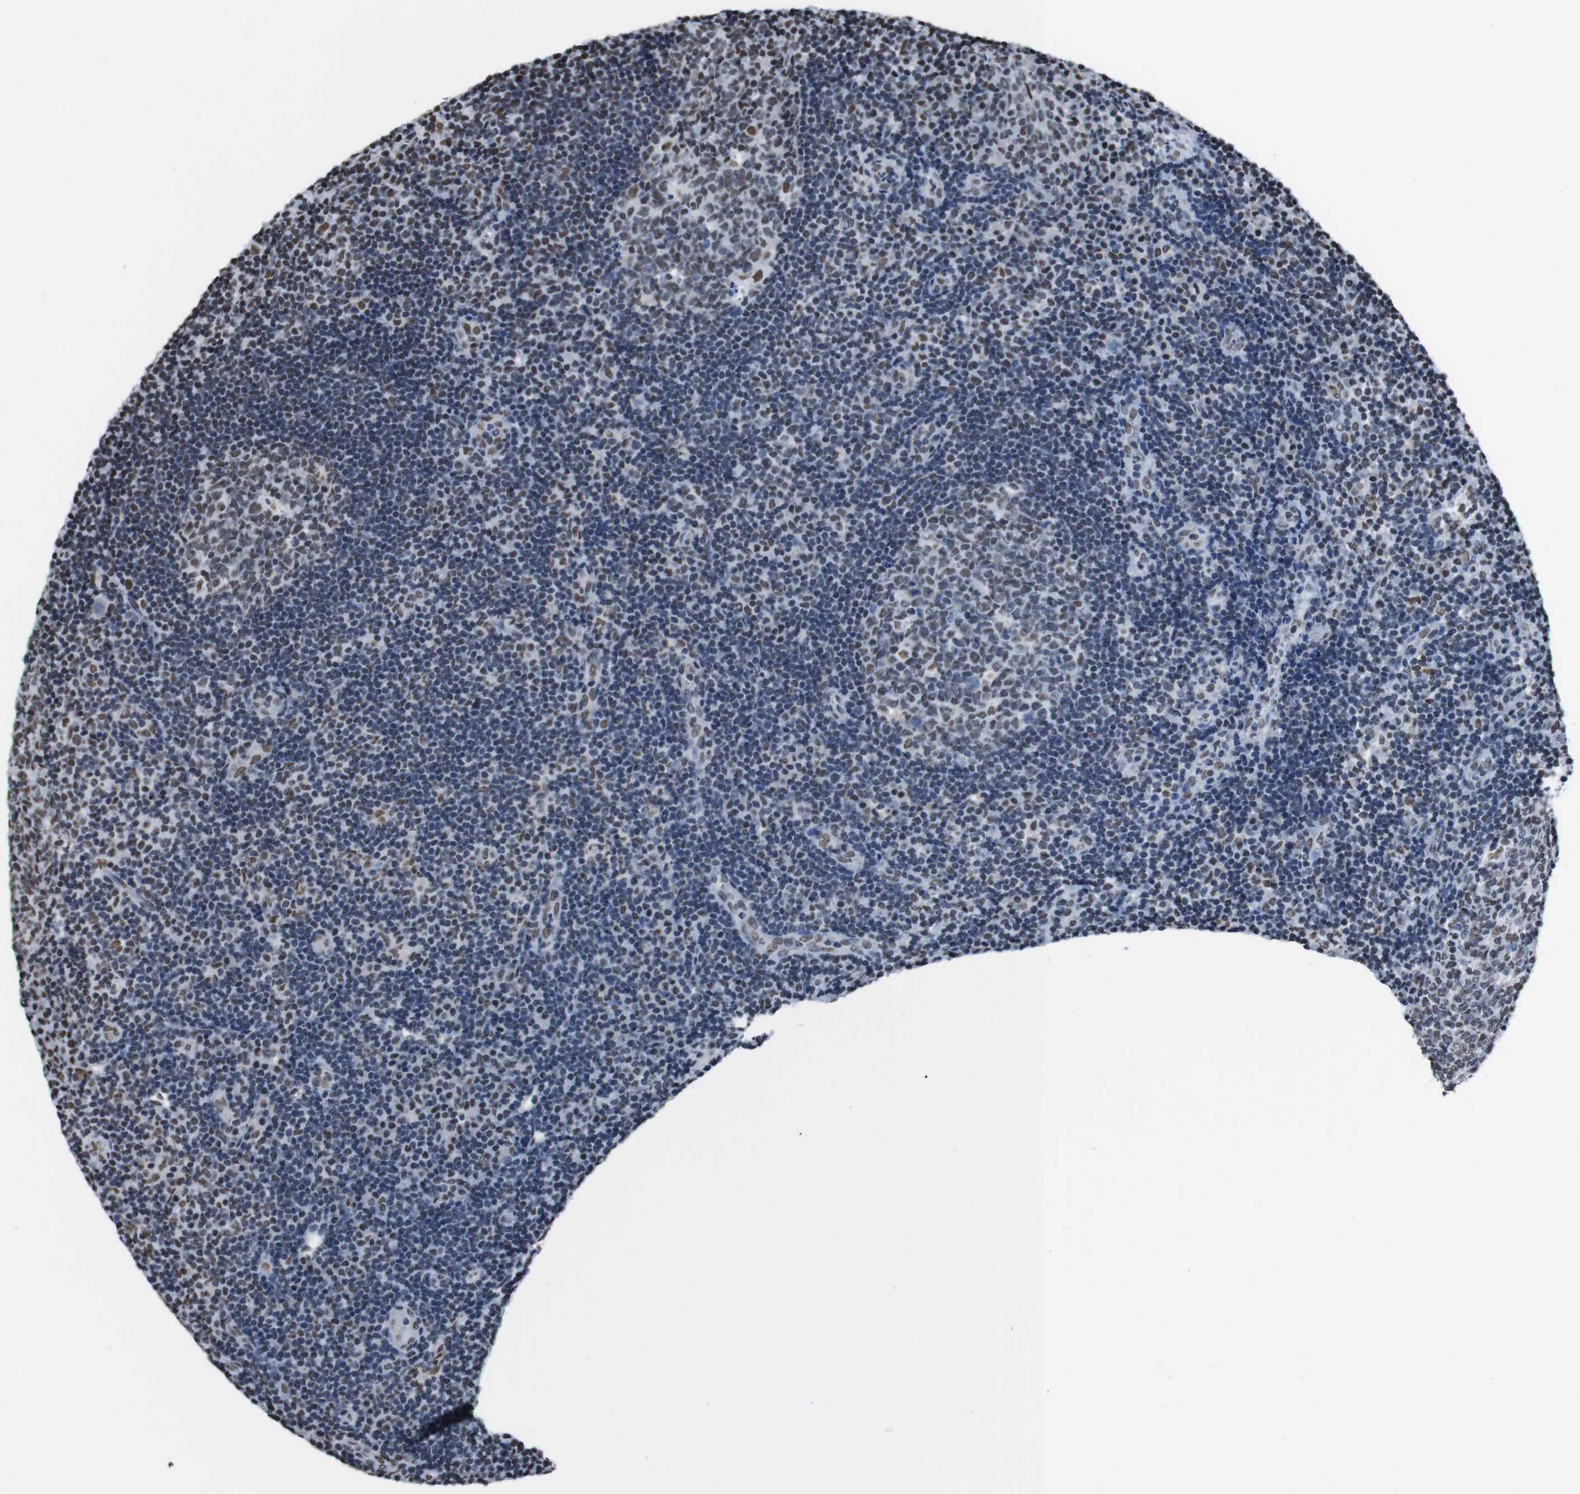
{"staining": {"intensity": "moderate", "quantity": "25%-75%", "location": "nuclear"}, "tissue": "tonsil", "cell_type": "Germinal center cells", "image_type": "normal", "snomed": [{"axis": "morphology", "description": "Normal tissue, NOS"}, {"axis": "topography", "description": "Tonsil"}], "caption": "The micrograph exhibits immunohistochemical staining of unremarkable tonsil. There is moderate nuclear positivity is seen in approximately 25%-75% of germinal center cells.", "gene": "PIP4P2", "patient": {"sex": "female", "age": 40}}